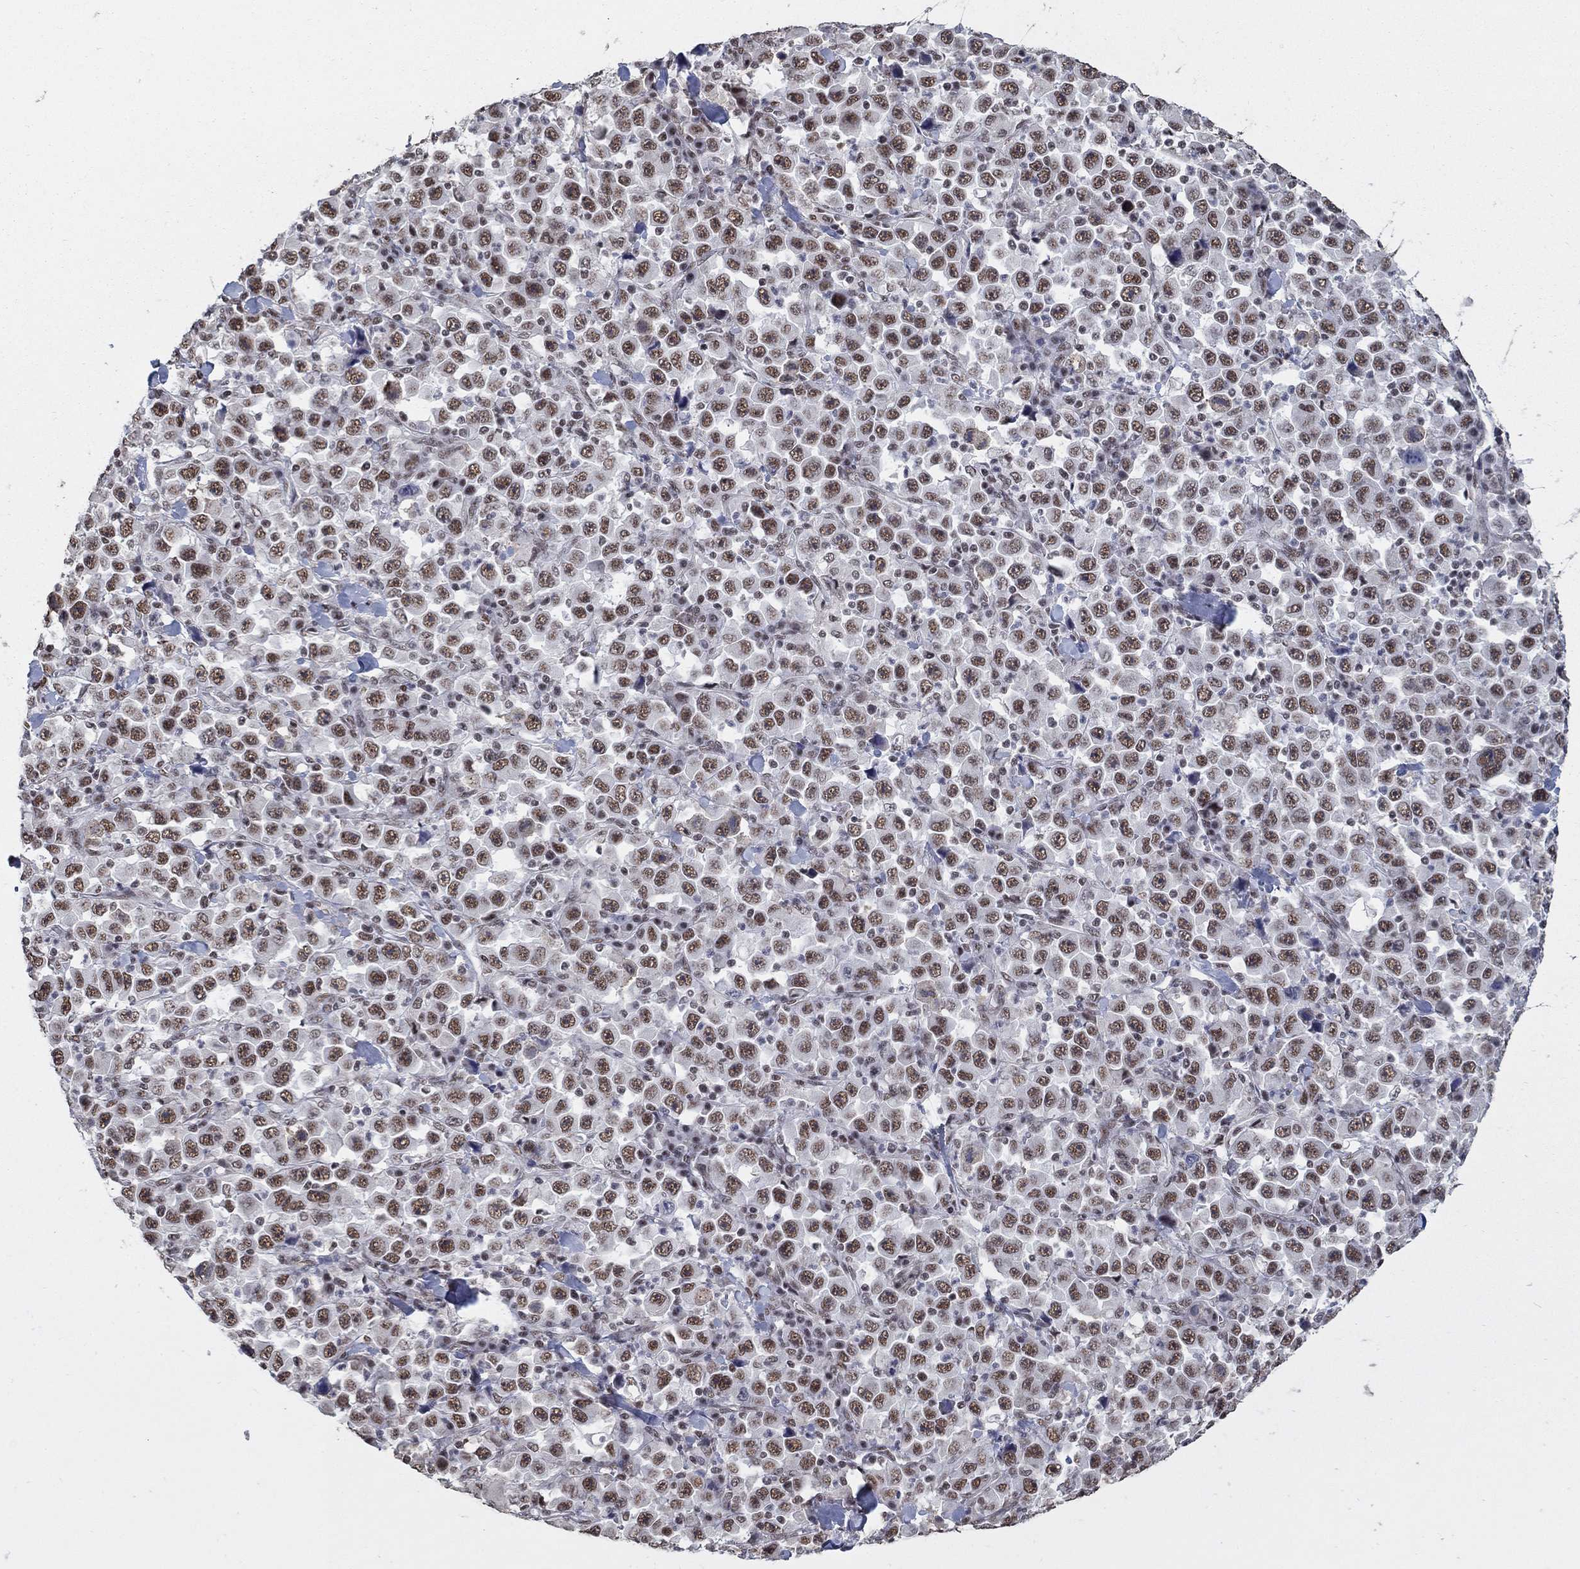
{"staining": {"intensity": "moderate", "quantity": ">75%", "location": "nuclear"}, "tissue": "stomach cancer", "cell_type": "Tumor cells", "image_type": "cancer", "snomed": [{"axis": "morphology", "description": "Normal tissue, NOS"}, {"axis": "morphology", "description": "Adenocarcinoma, NOS"}, {"axis": "topography", "description": "Stomach, upper"}, {"axis": "topography", "description": "Stomach"}], "caption": "Protein staining of stomach adenocarcinoma tissue exhibits moderate nuclear positivity in about >75% of tumor cells.", "gene": "PNISR", "patient": {"sex": "male", "age": 59}}